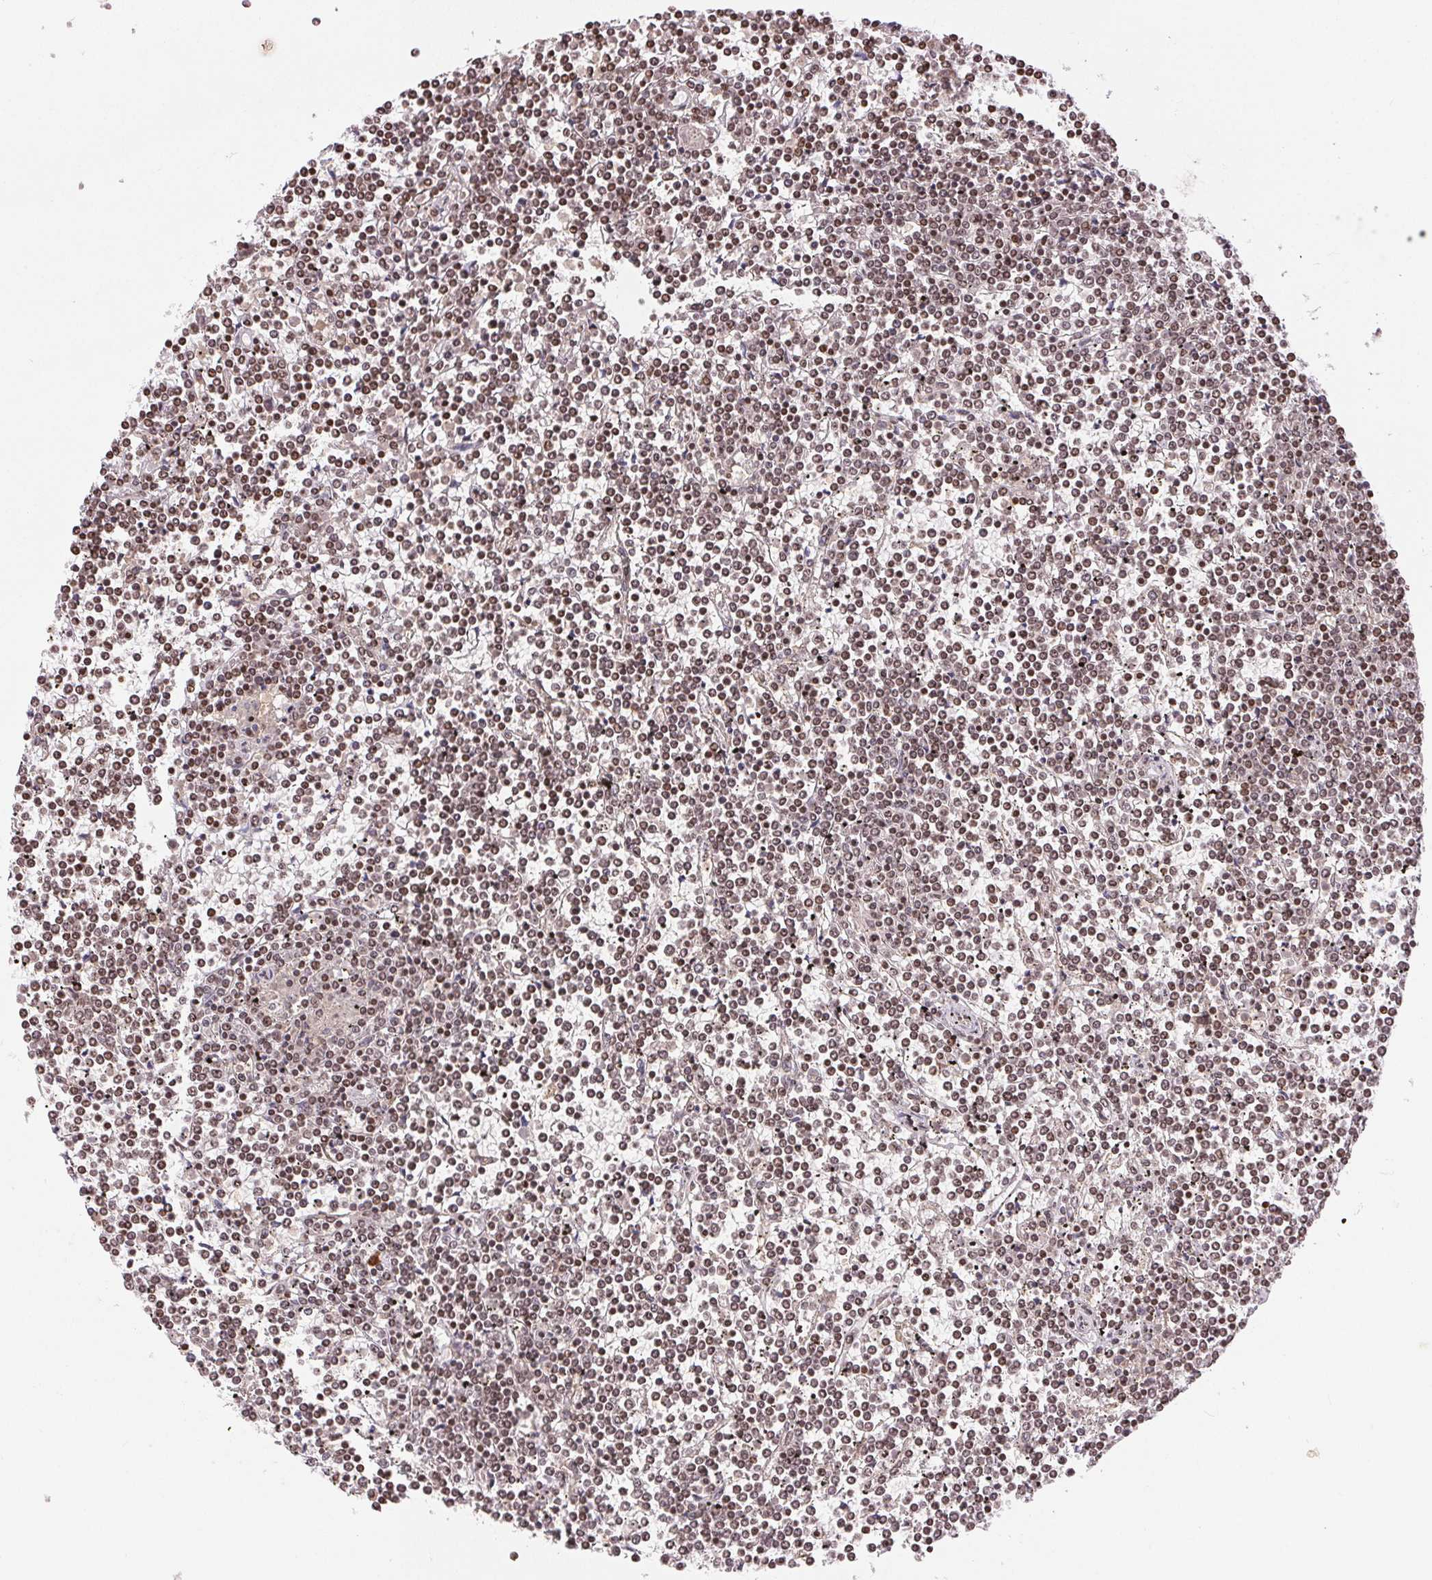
{"staining": {"intensity": "moderate", "quantity": ">75%", "location": "nuclear"}, "tissue": "lymphoma", "cell_type": "Tumor cells", "image_type": "cancer", "snomed": [{"axis": "morphology", "description": "Malignant lymphoma, non-Hodgkin's type, Low grade"}, {"axis": "topography", "description": "Spleen"}], "caption": "This micrograph demonstrates immunohistochemistry (IHC) staining of lymphoma, with medium moderate nuclear staining in approximately >75% of tumor cells.", "gene": "MAPKAPK2", "patient": {"sex": "female", "age": 19}}